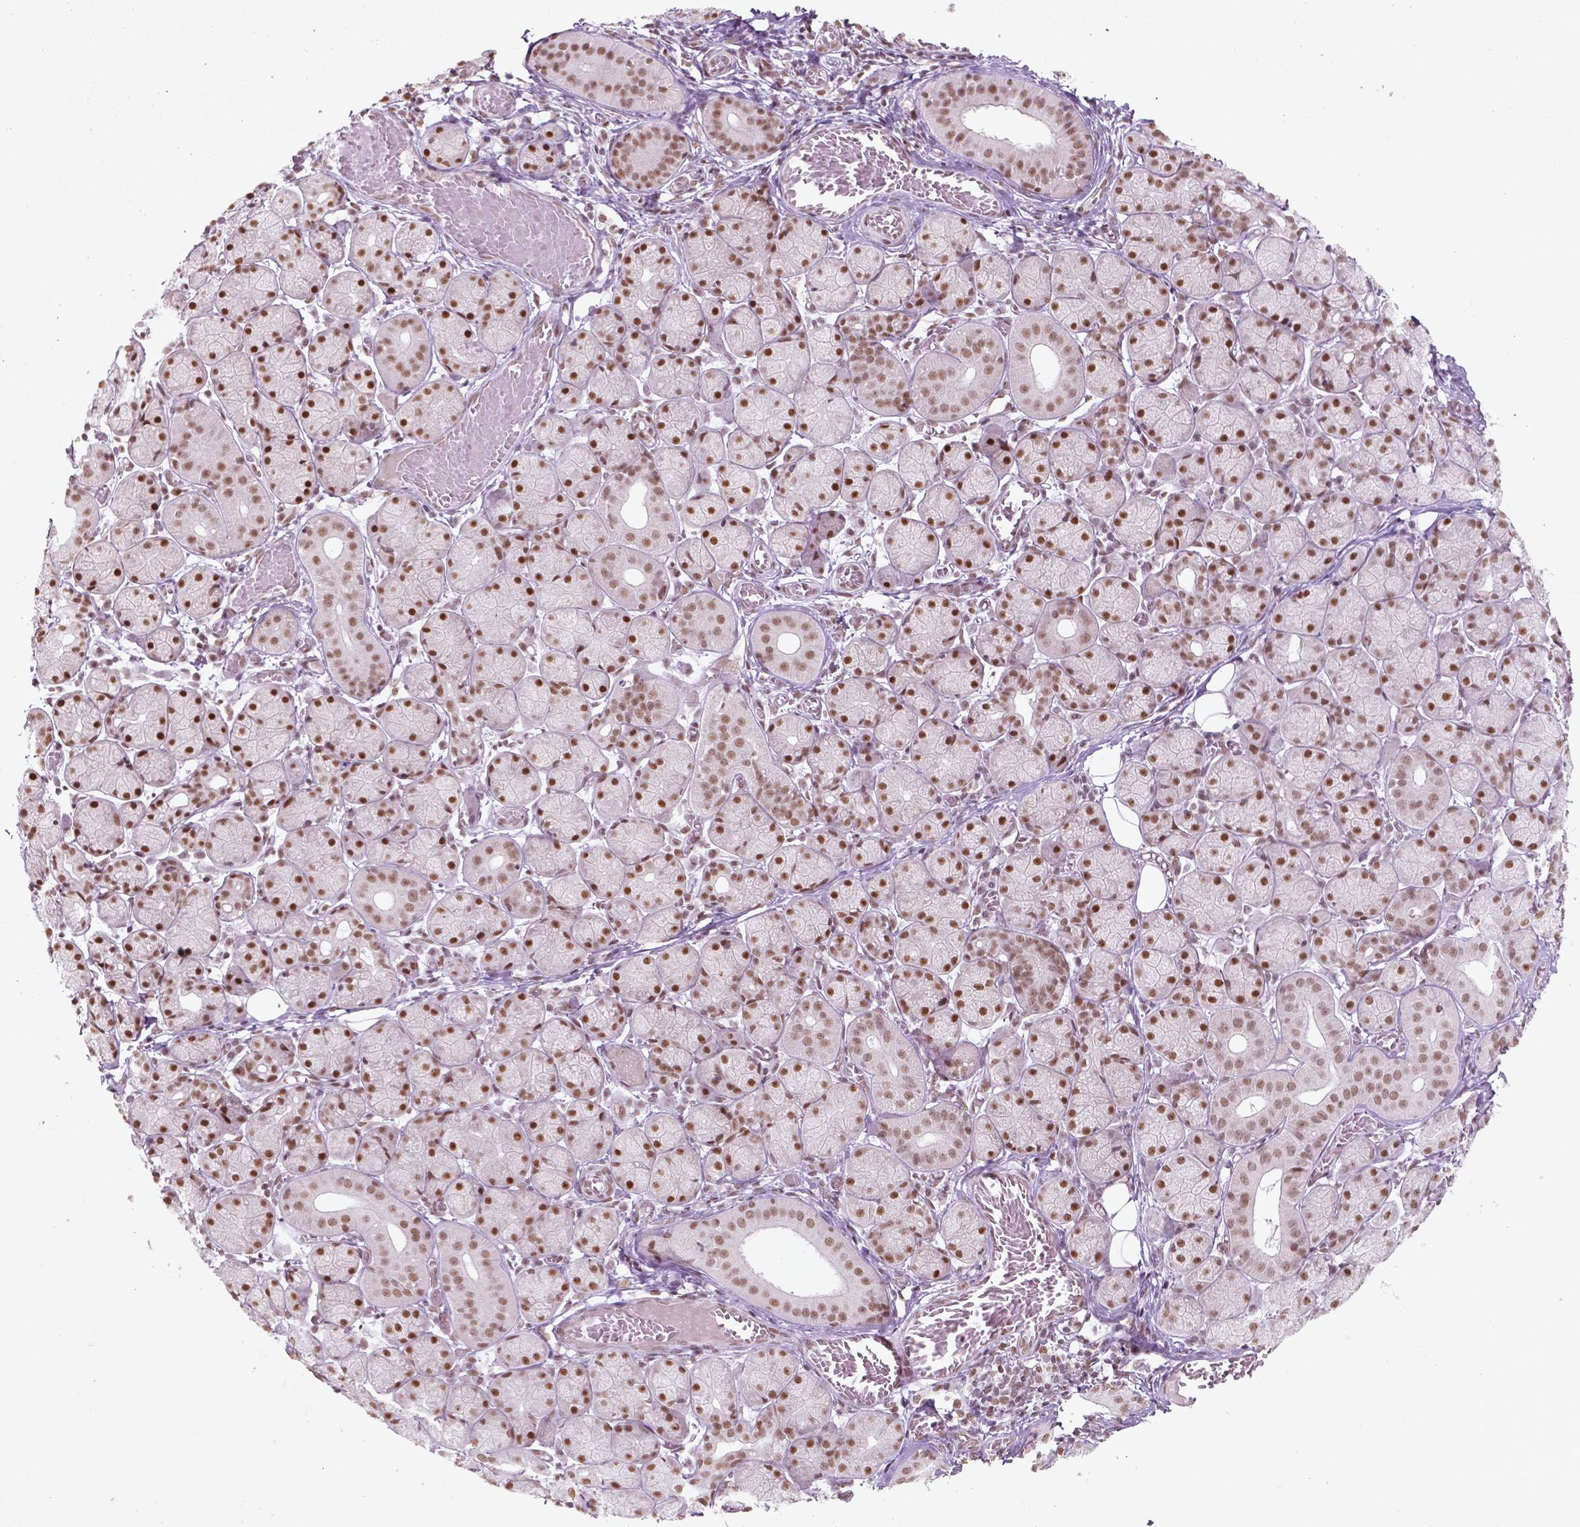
{"staining": {"intensity": "strong", "quantity": ">75%", "location": "nuclear"}, "tissue": "salivary gland", "cell_type": "Glandular cells", "image_type": "normal", "snomed": [{"axis": "morphology", "description": "Normal tissue, NOS"}, {"axis": "topography", "description": "Salivary gland"}, {"axis": "topography", "description": "Peripheral nerve tissue"}], "caption": "Normal salivary gland was stained to show a protein in brown. There is high levels of strong nuclear staining in approximately >75% of glandular cells.", "gene": "HMG20B", "patient": {"sex": "female", "age": 24}}